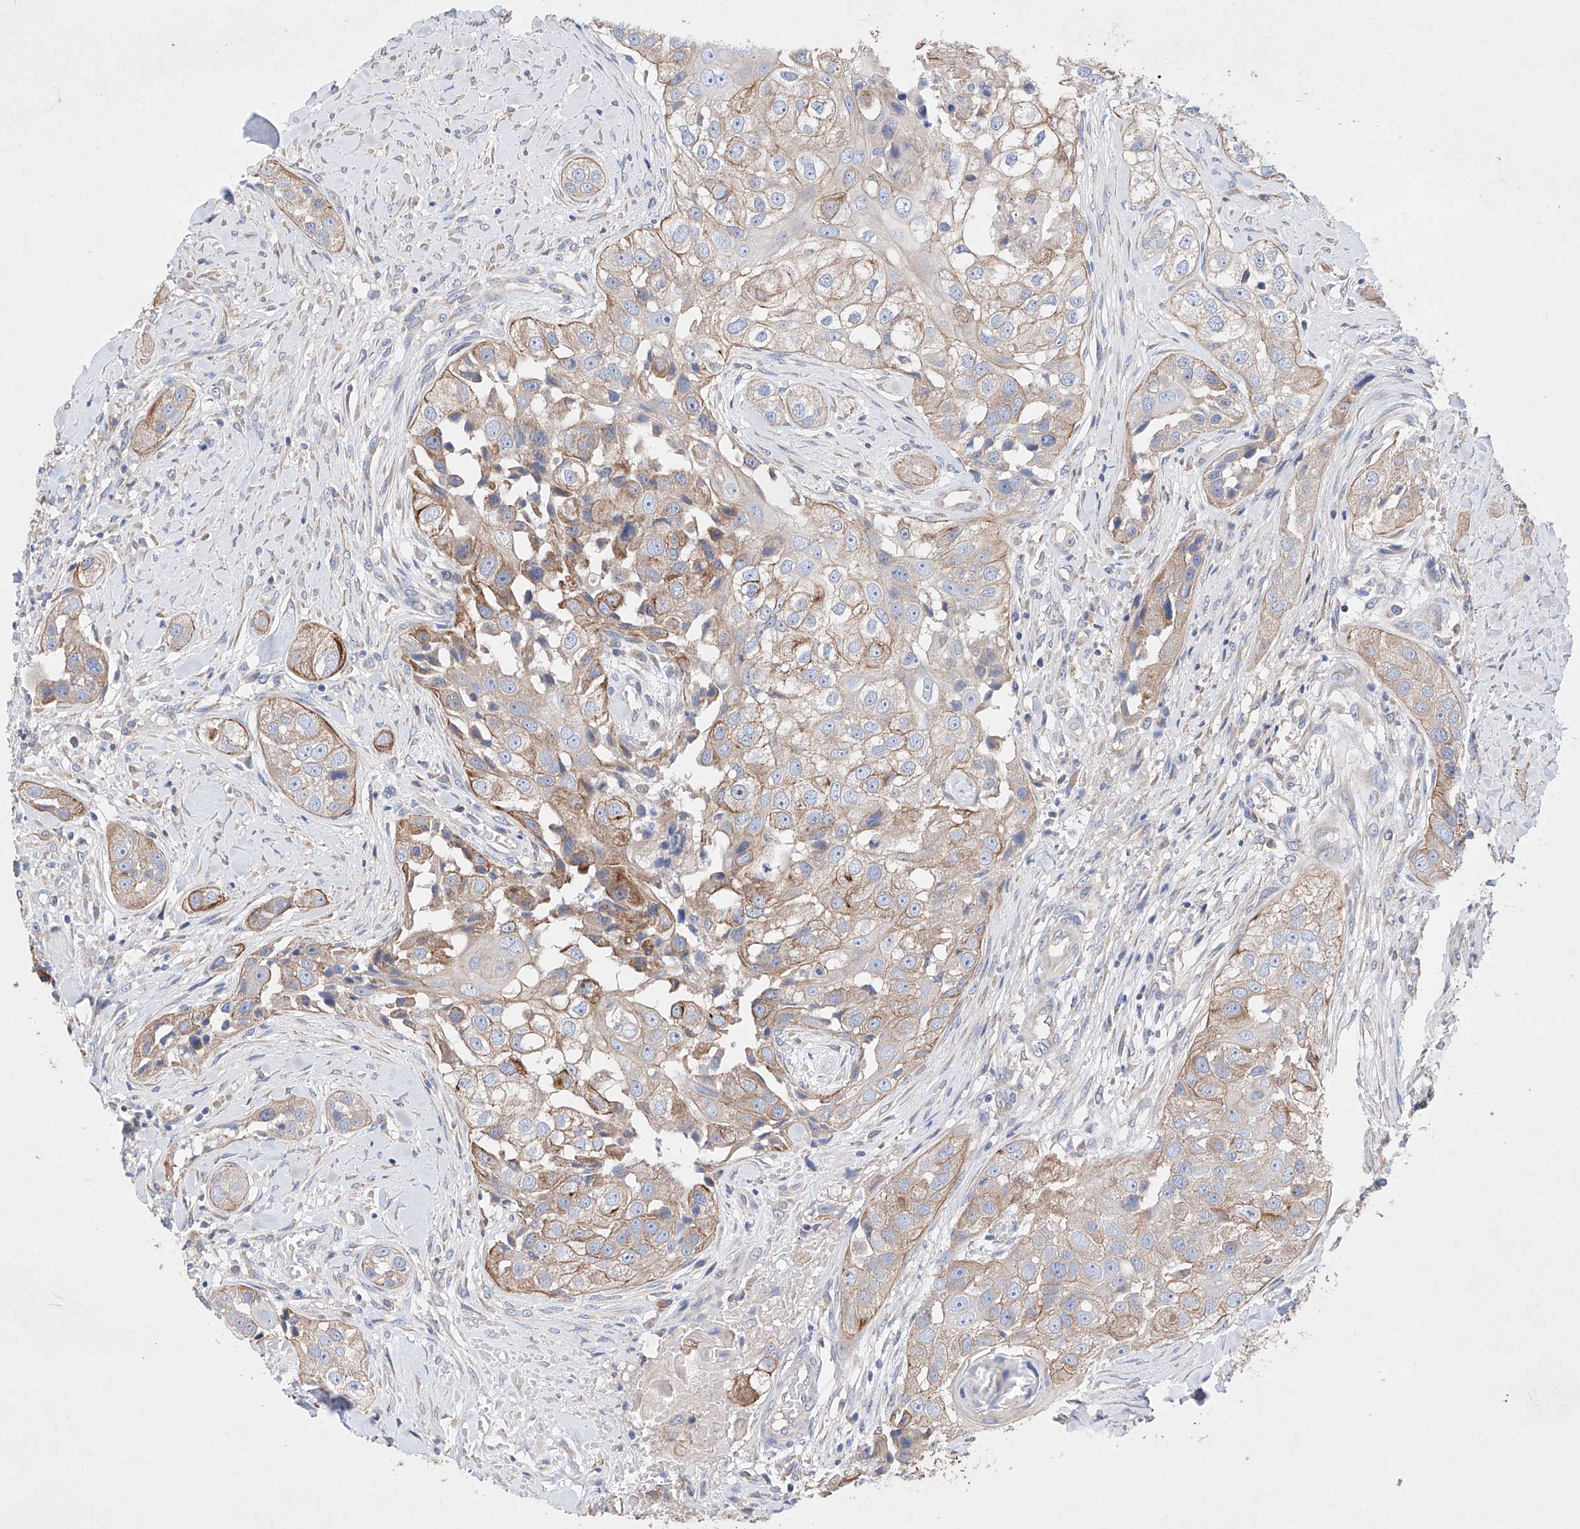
{"staining": {"intensity": "weak", "quantity": ">75%", "location": "cytoplasmic/membranous"}, "tissue": "head and neck cancer", "cell_type": "Tumor cells", "image_type": "cancer", "snomed": [{"axis": "morphology", "description": "Normal tissue, NOS"}, {"axis": "morphology", "description": "Squamous cell carcinoma, NOS"}, {"axis": "topography", "description": "Skeletal muscle"}, {"axis": "topography", "description": "Head-Neck"}], "caption": "Weak cytoplasmic/membranous expression for a protein is appreciated in approximately >75% of tumor cells of head and neck cancer (squamous cell carcinoma) using immunohistochemistry.", "gene": "AFG1L", "patient": {"sex": "male", "age": 51}}